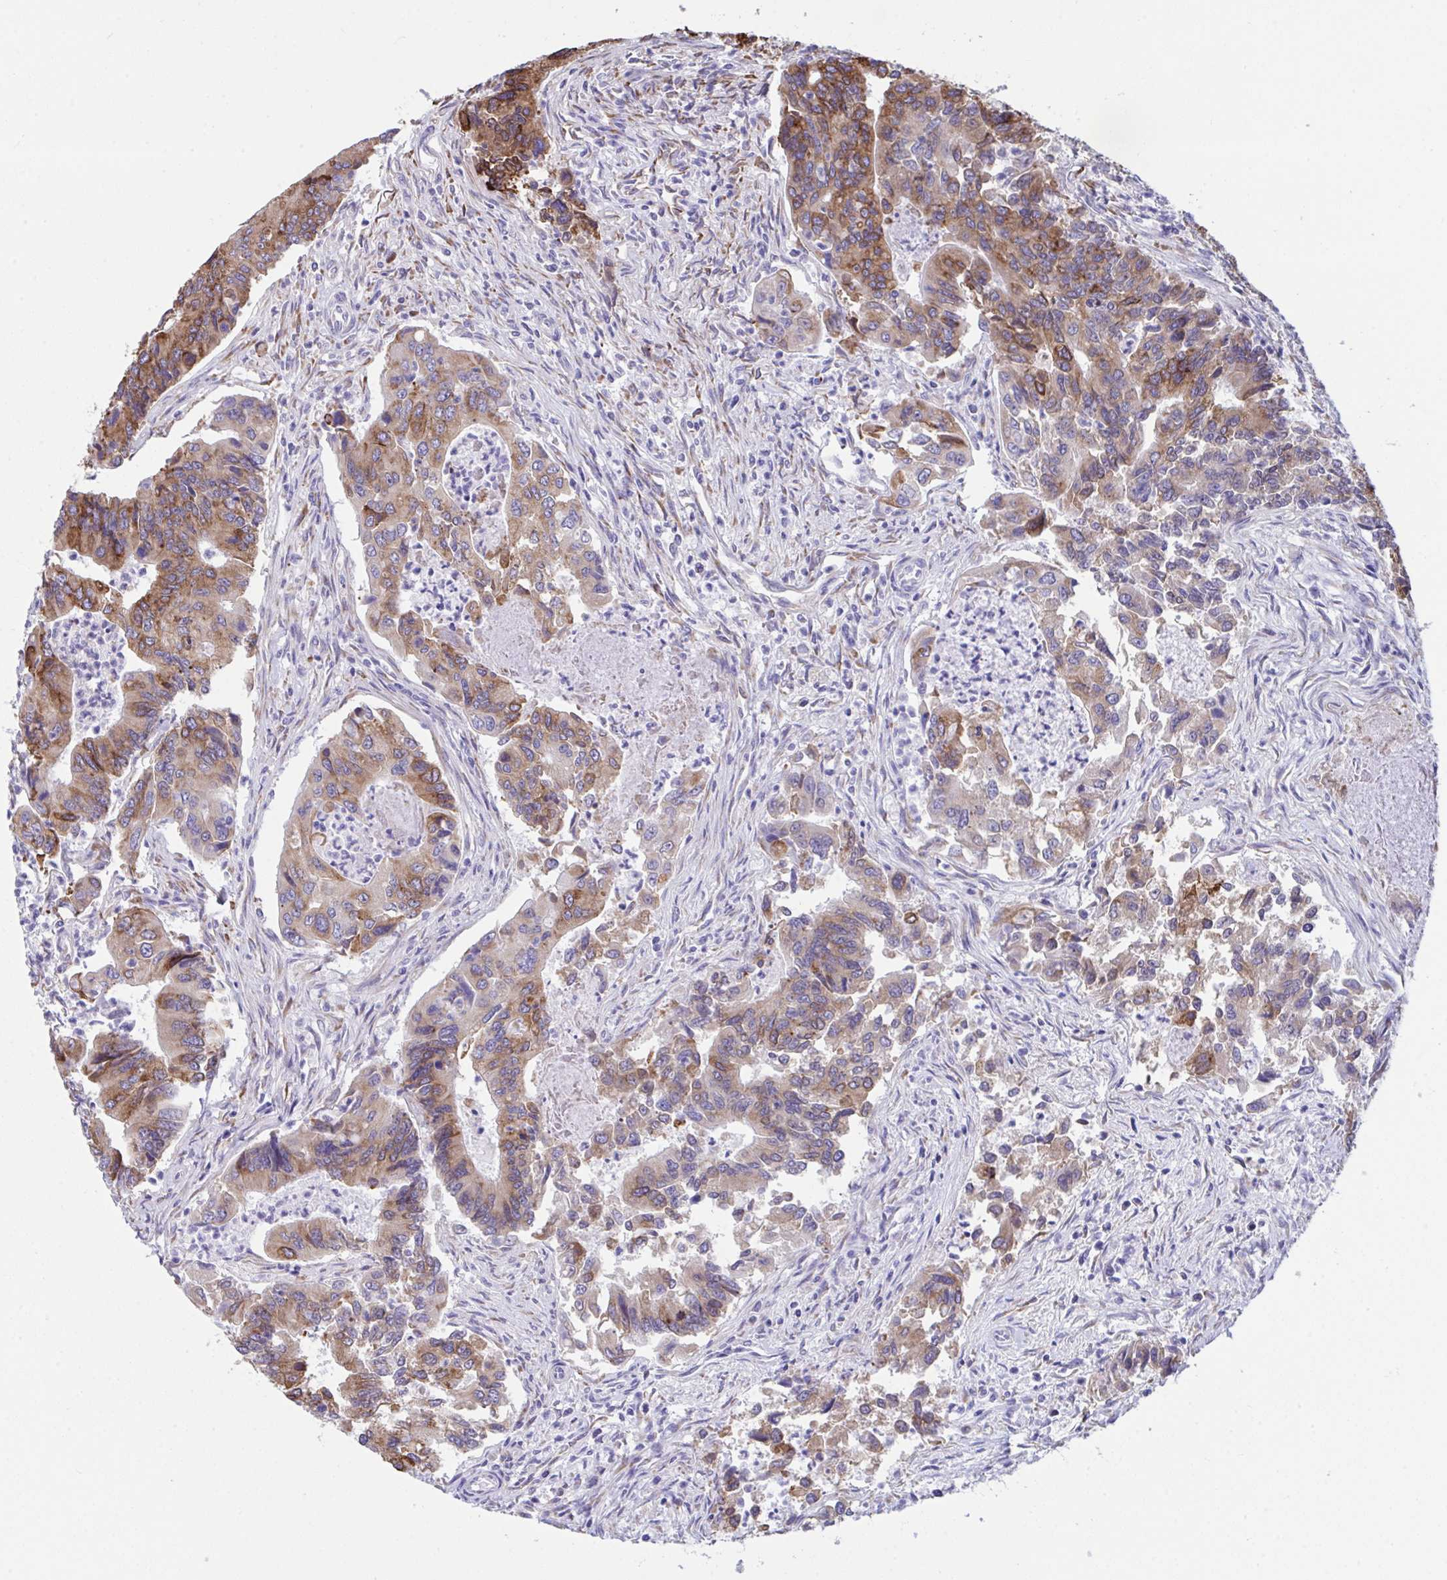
{"staining": {"intensity": "strong", "quantity": "25%-75%", "location": "cytoplasmic/membranous"}, "tissue": "colorectal cancer", "cell_type": "Tumor cells", "image_type": "cancer", "snomed": [{"axis": "morphology", "description": "Adenocarcinoma, NOS"}, {"axis": "topography", "description": "Colon"}], "caption": "Tumor cells exhibit high levels of strong cytoplasmic/membranous expression in about 25%-75% of cells in human colorectal adenocarcinoma.", "gene": "ASPH", "patient": {"sex": "female", "age": 67}}